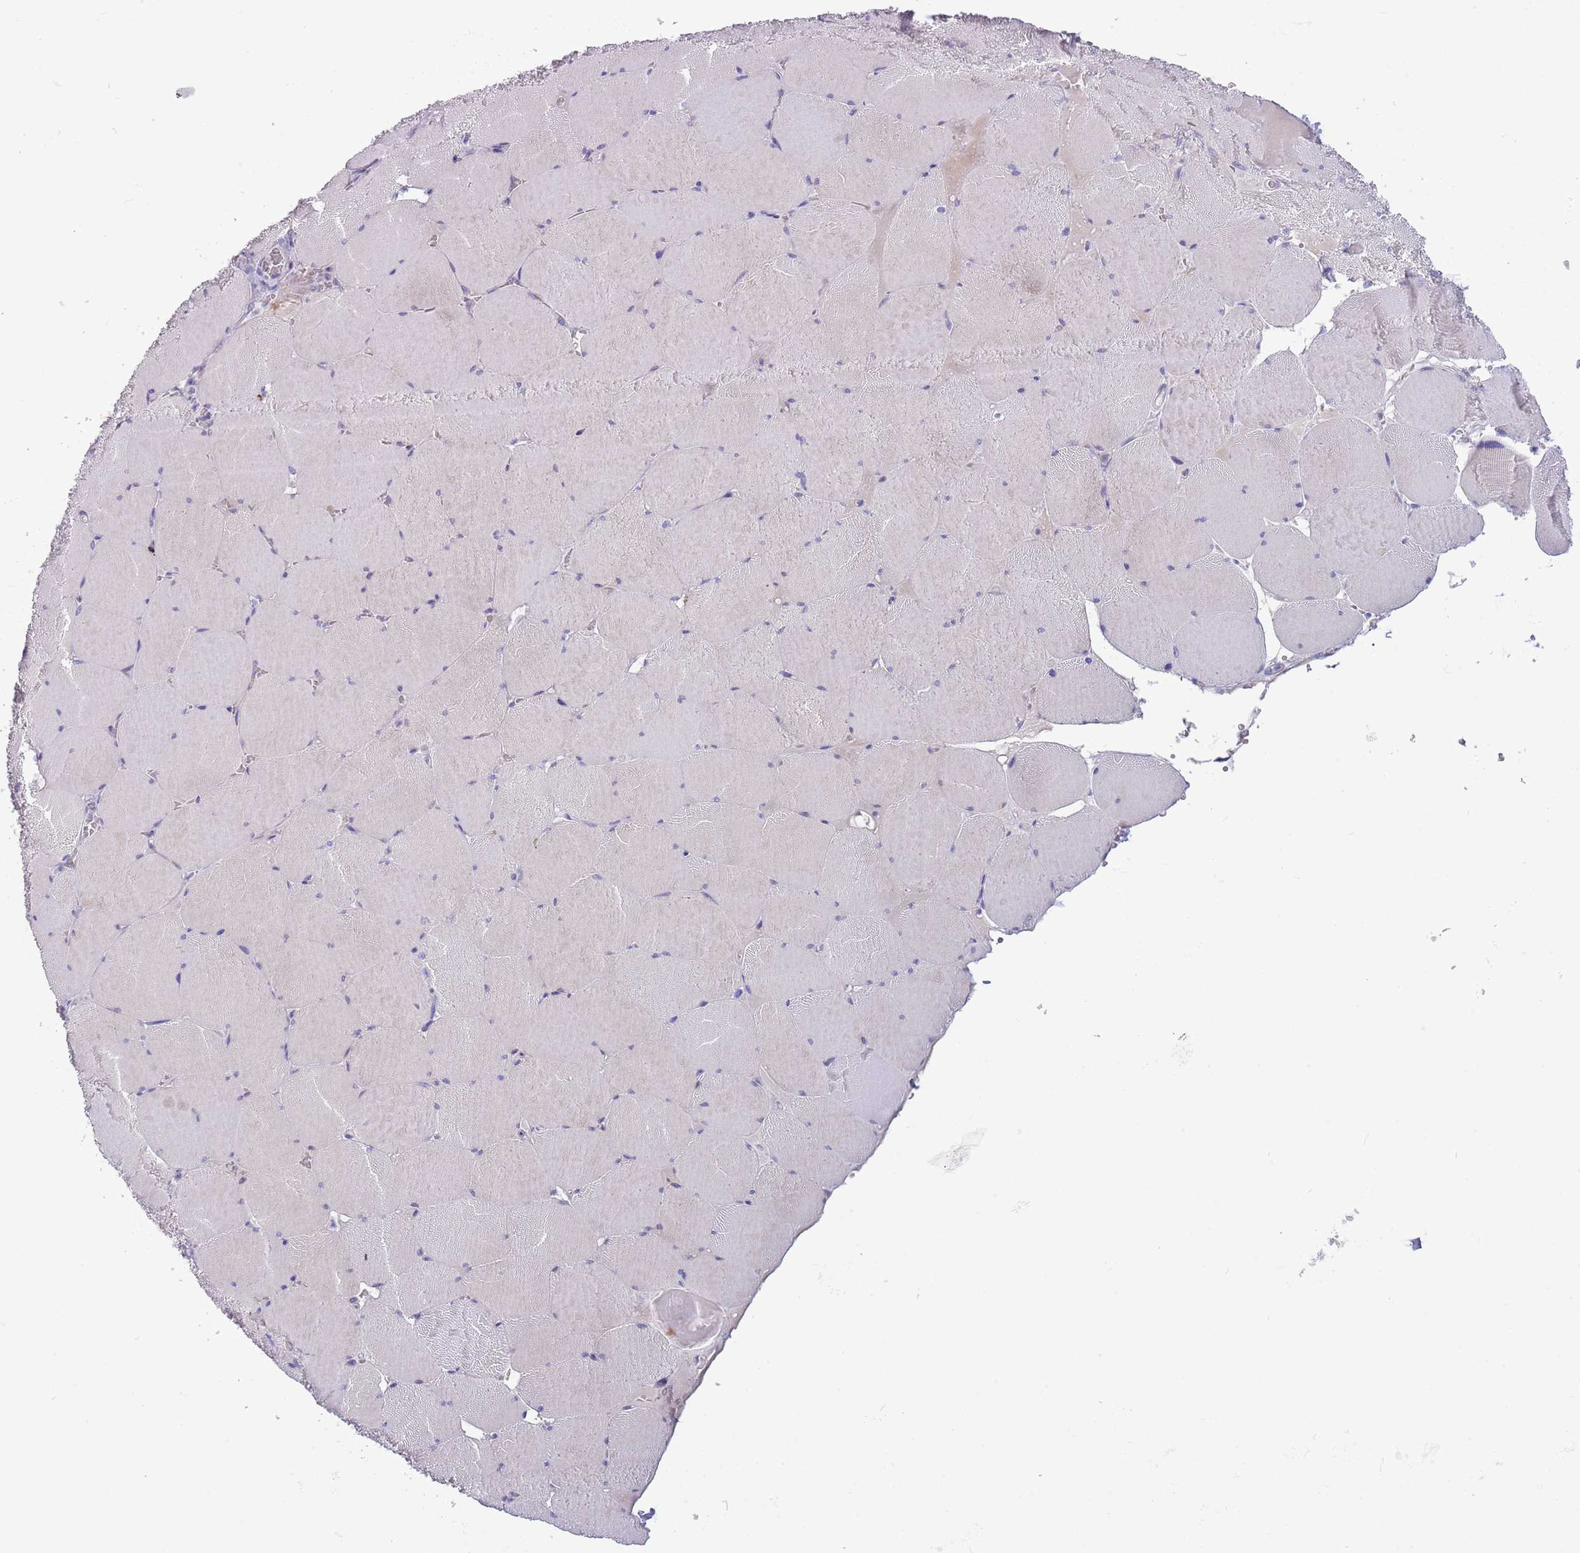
{"staining": {"intensity": "negative", "quantity": "none", "location": "none"}, "tissue": "skeletal muscle", "cell_type": "Myocytes", "image_type": "normal", "snomed": [{"axis": "morphology", "description": "Normal tissue, NOS"}, {"axis": "topography", "description": "Skeletal muscle"}, {"axis": "topography", "description": "Head-Neck"}], "caption": "A high-resolution image shows immunohistochemistry staining of normal skeletal muscle, which shows no significant expression in myocytes. (IHC, brightfield microscopy, high magnification).", "gene": "DDHD1", "patient": {"sex": "male", "age": 66}}